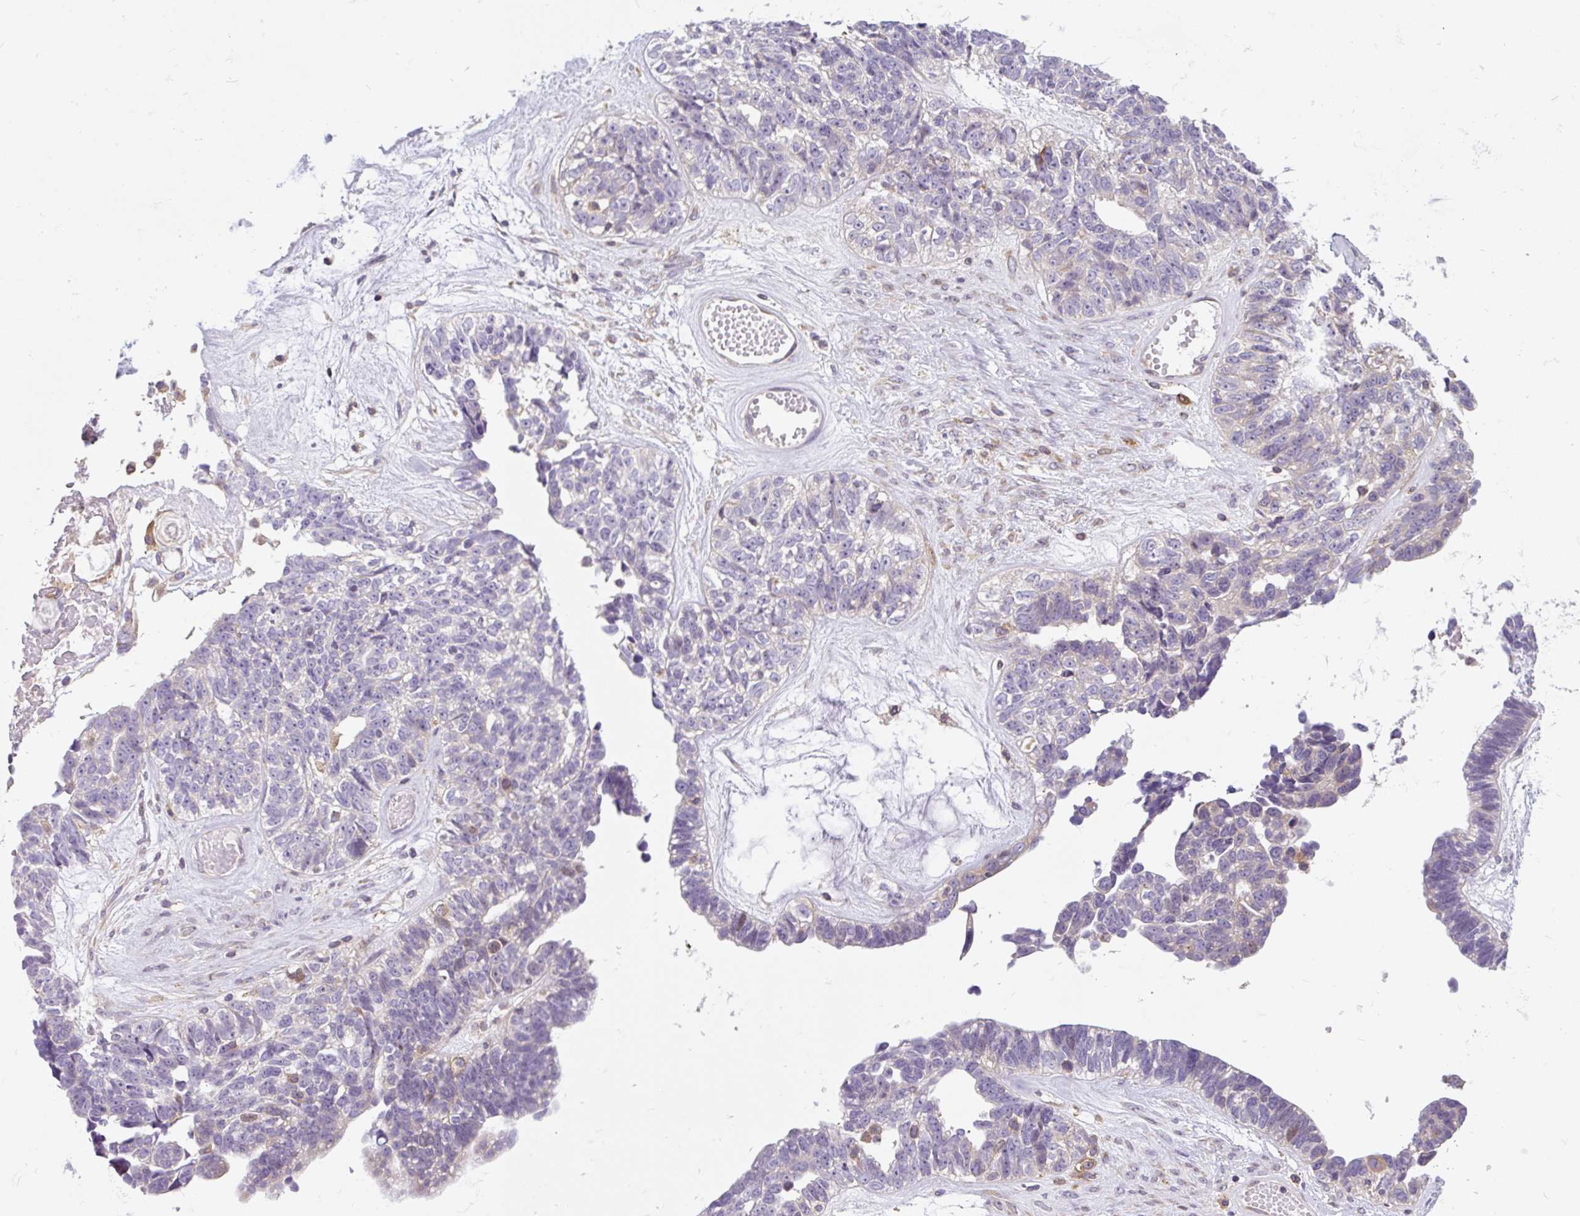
{"staining": {"intensity": "weak", "quantity": "<25%", "location": "cytoplasmic/membranous"}, "tissue": "ovarian cancer", "cell_type": "Tumor cells", "image_type": "cancer", "snomed": [{"axis": "morphology", "description": "Cystadenocarcinoma, serous, NOS"}, {"axis": "topography", "description": "Ovary"}], "caption": "DAB immunohistochemical staining of human ovarian serous cystadenocarcinoma demonstrates no significant expression in tumor cells.", "gene": "CYP20A1", "patient": {"sex": "female", "age": 79}}